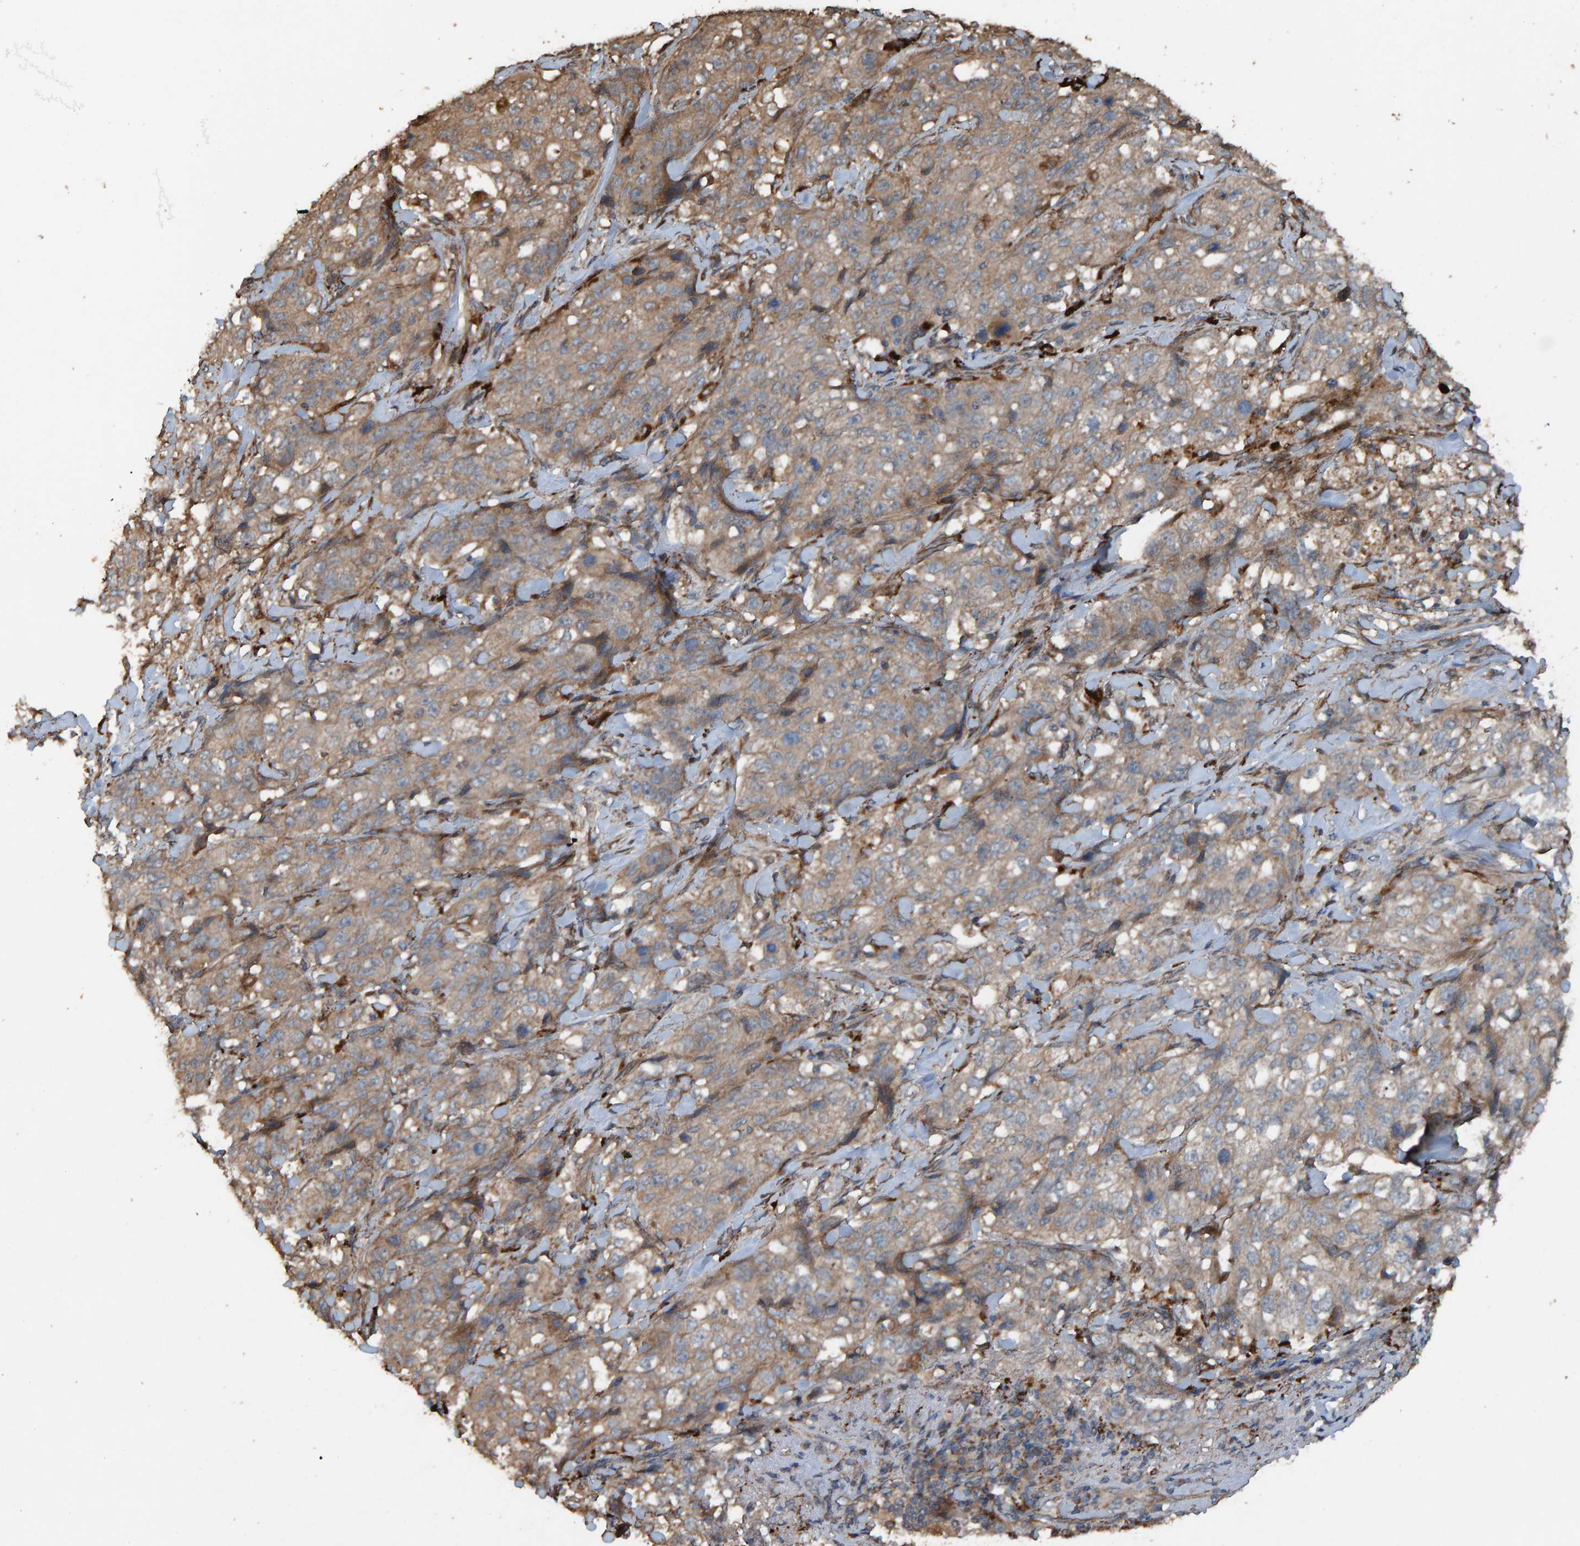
{"staining": {"intensity": "weak", "quantity": ">75%", "location": "cytoplasmic/membranous"}, "tissue": "stomach cancer", "cell_type": "Tumor cells", "image_type": "cancer", "snomed": [{"axis": "morphology", "description": "Adenocarcinoma, NOS"}, {"axis": "topography", "description": "Stomach"}], "caption": "This image shows IHC staining of stomach cancer (adenocarcinoma), with low weak cytoplasmic/membranous staining in approximately >75% of tumor cells.", "gene": "DUS1L", "patient": {"sex": "male", "age": 48}}